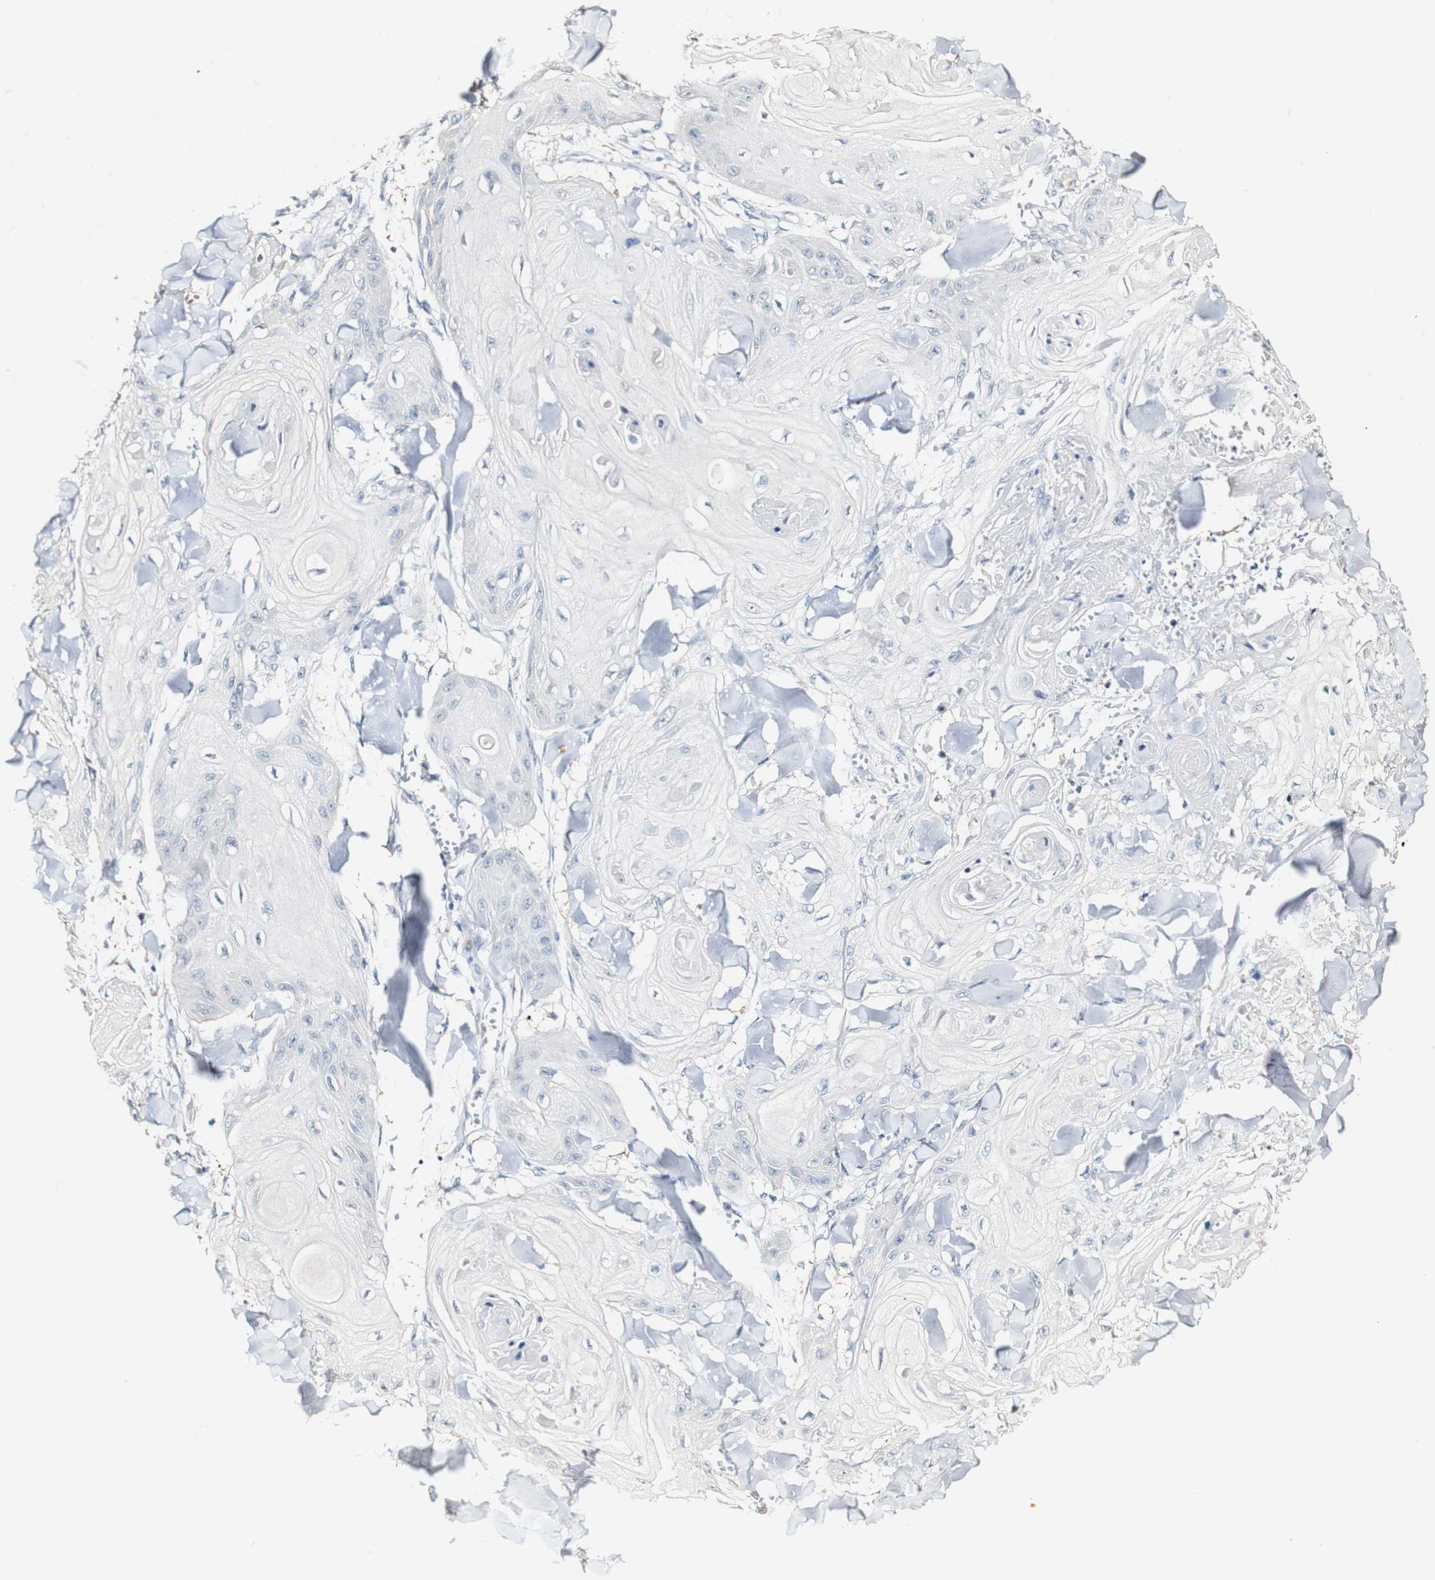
{"staining": {"intensity": "negative", "quantity": "none", "location": "none"}, "tissue": "skin cancer", "cell_type": "Tumor cells", "image_type": "cancer", "snomed": [{"axis": "morphology", "description": "Squamous cell carcinoma, NOS"}, {"axis": "topography", "description": "Skin"}], "caption": "Immunohistochemical staining of skin squamous cell carcinoma shows no significant staining in tumor cells.", "gene": "FMO3", "patient": {"sex": "male", "age": 74}}